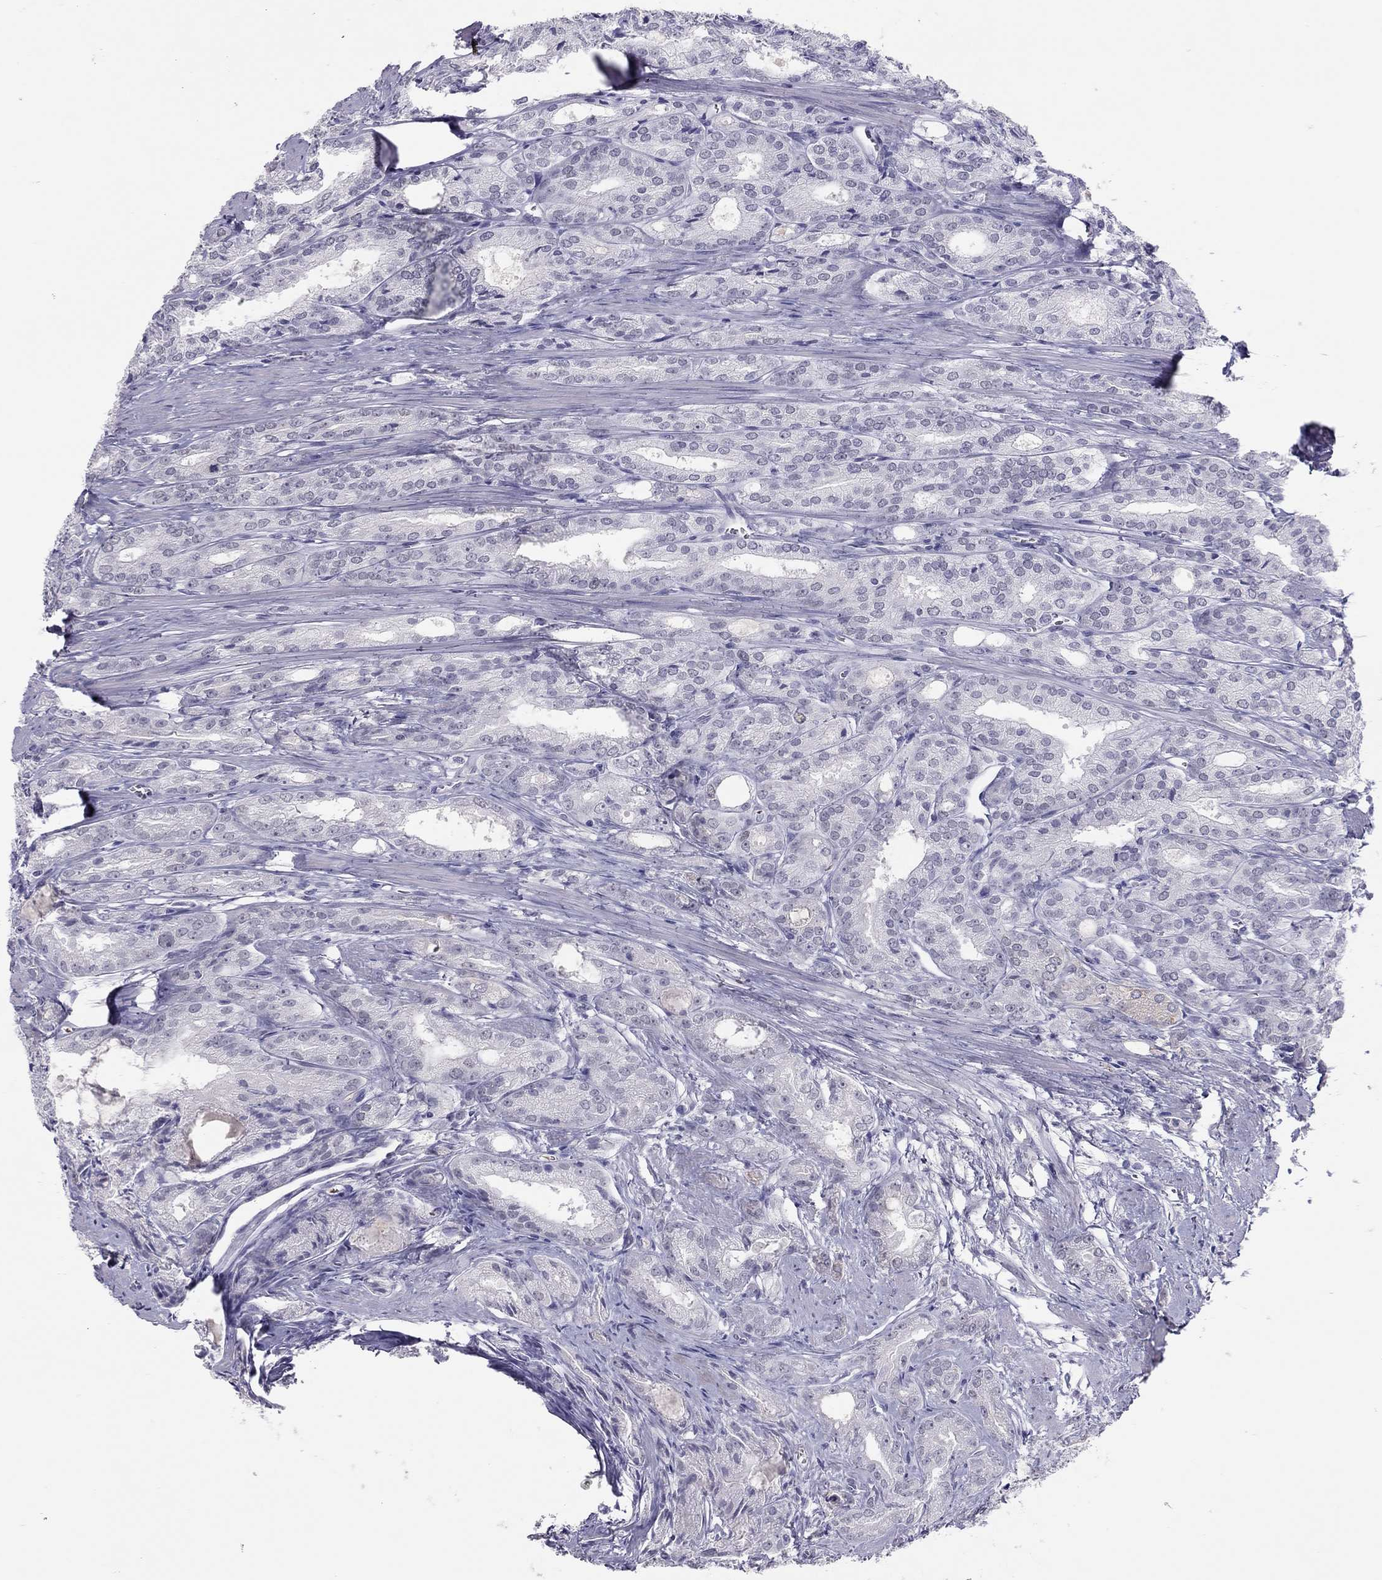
{"staining": {"intensity": "negative", "quantity": "none", "location": "none"}, "tissue": "prostate cancer", "cell_type": "Tumor cells", "image_type": "cancer", "snomed": [{"axis": "morphology", "description": "Adenocarcinoma, NOS"}, {"axis": "morphology", "description": "Adenocarcinoma, High grade"}, {"axis": "topography", "description": "Prostate"}], "caption": "This is an immunohistochemistry (IHC) micrograph of prostate cancer (high-grade adenocarcinoma). There is no expression in tumor cells.", "gene": "PHOX2A", "patient": {"sex": "male", "age": 70}}